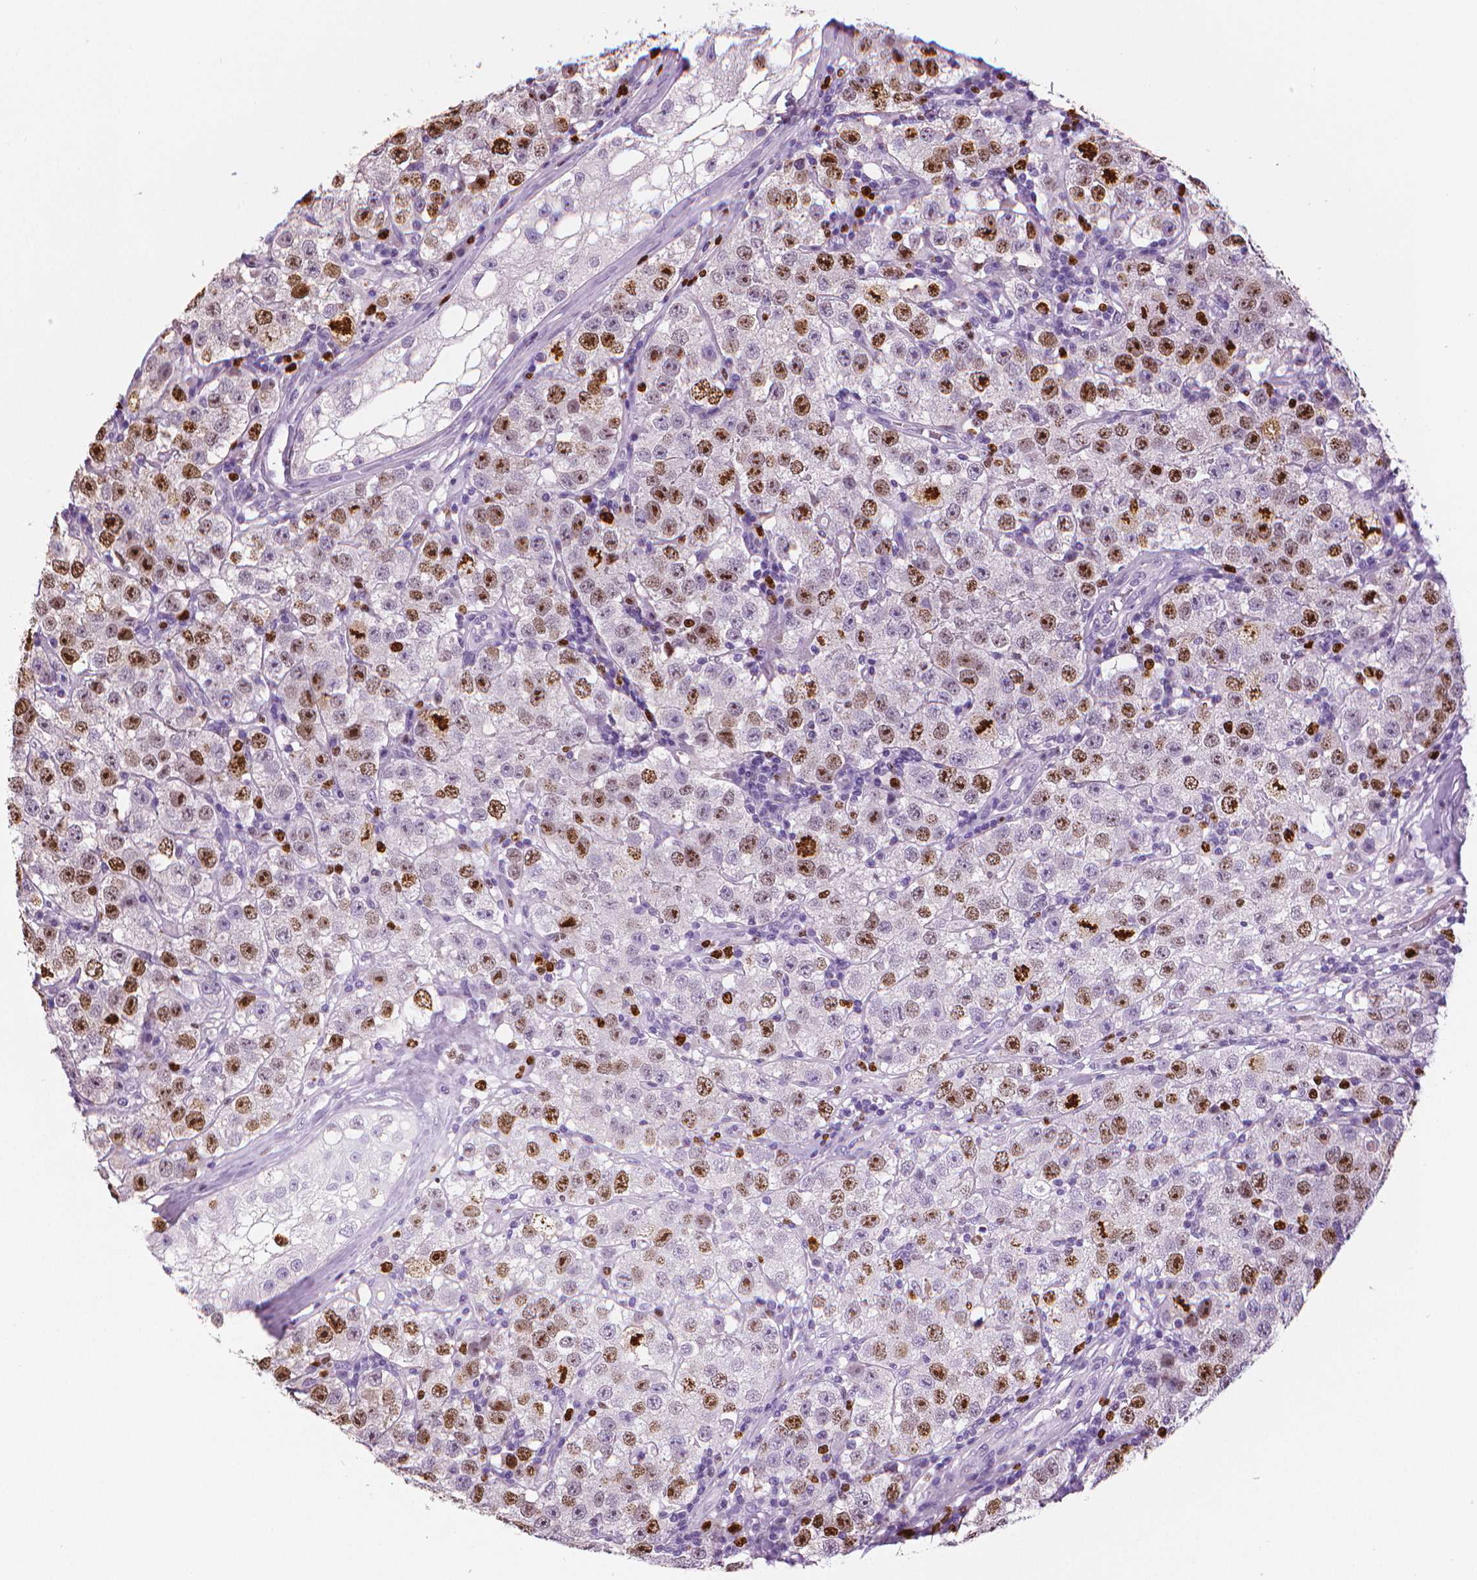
{"staining": {"intensity": "strong", "quantity": "<25%", "location": "nuclear"}, "tissue": "testis cancer", "cell_type": "Tumor cells", "image_type": "cancer", "snomed": [{"axis": "morphology", "description": "Seminoma, NOS"}, {"axis": "topography", "description": "Testis"}], "caption": "IHC staining of testis cancer (seminoma), which displays medium levels of strong nuclear positivity in approximately <25% of tumor cells indicating strong nuclear protein staining. The staining was performed using DAB (3,3'-diaminobenzidine) (brown) for protein detection and nuclei were counterstained in hematoxylin (blue).", "gene": "MKI67", "patient": {"sex": "male", "age": 34}}